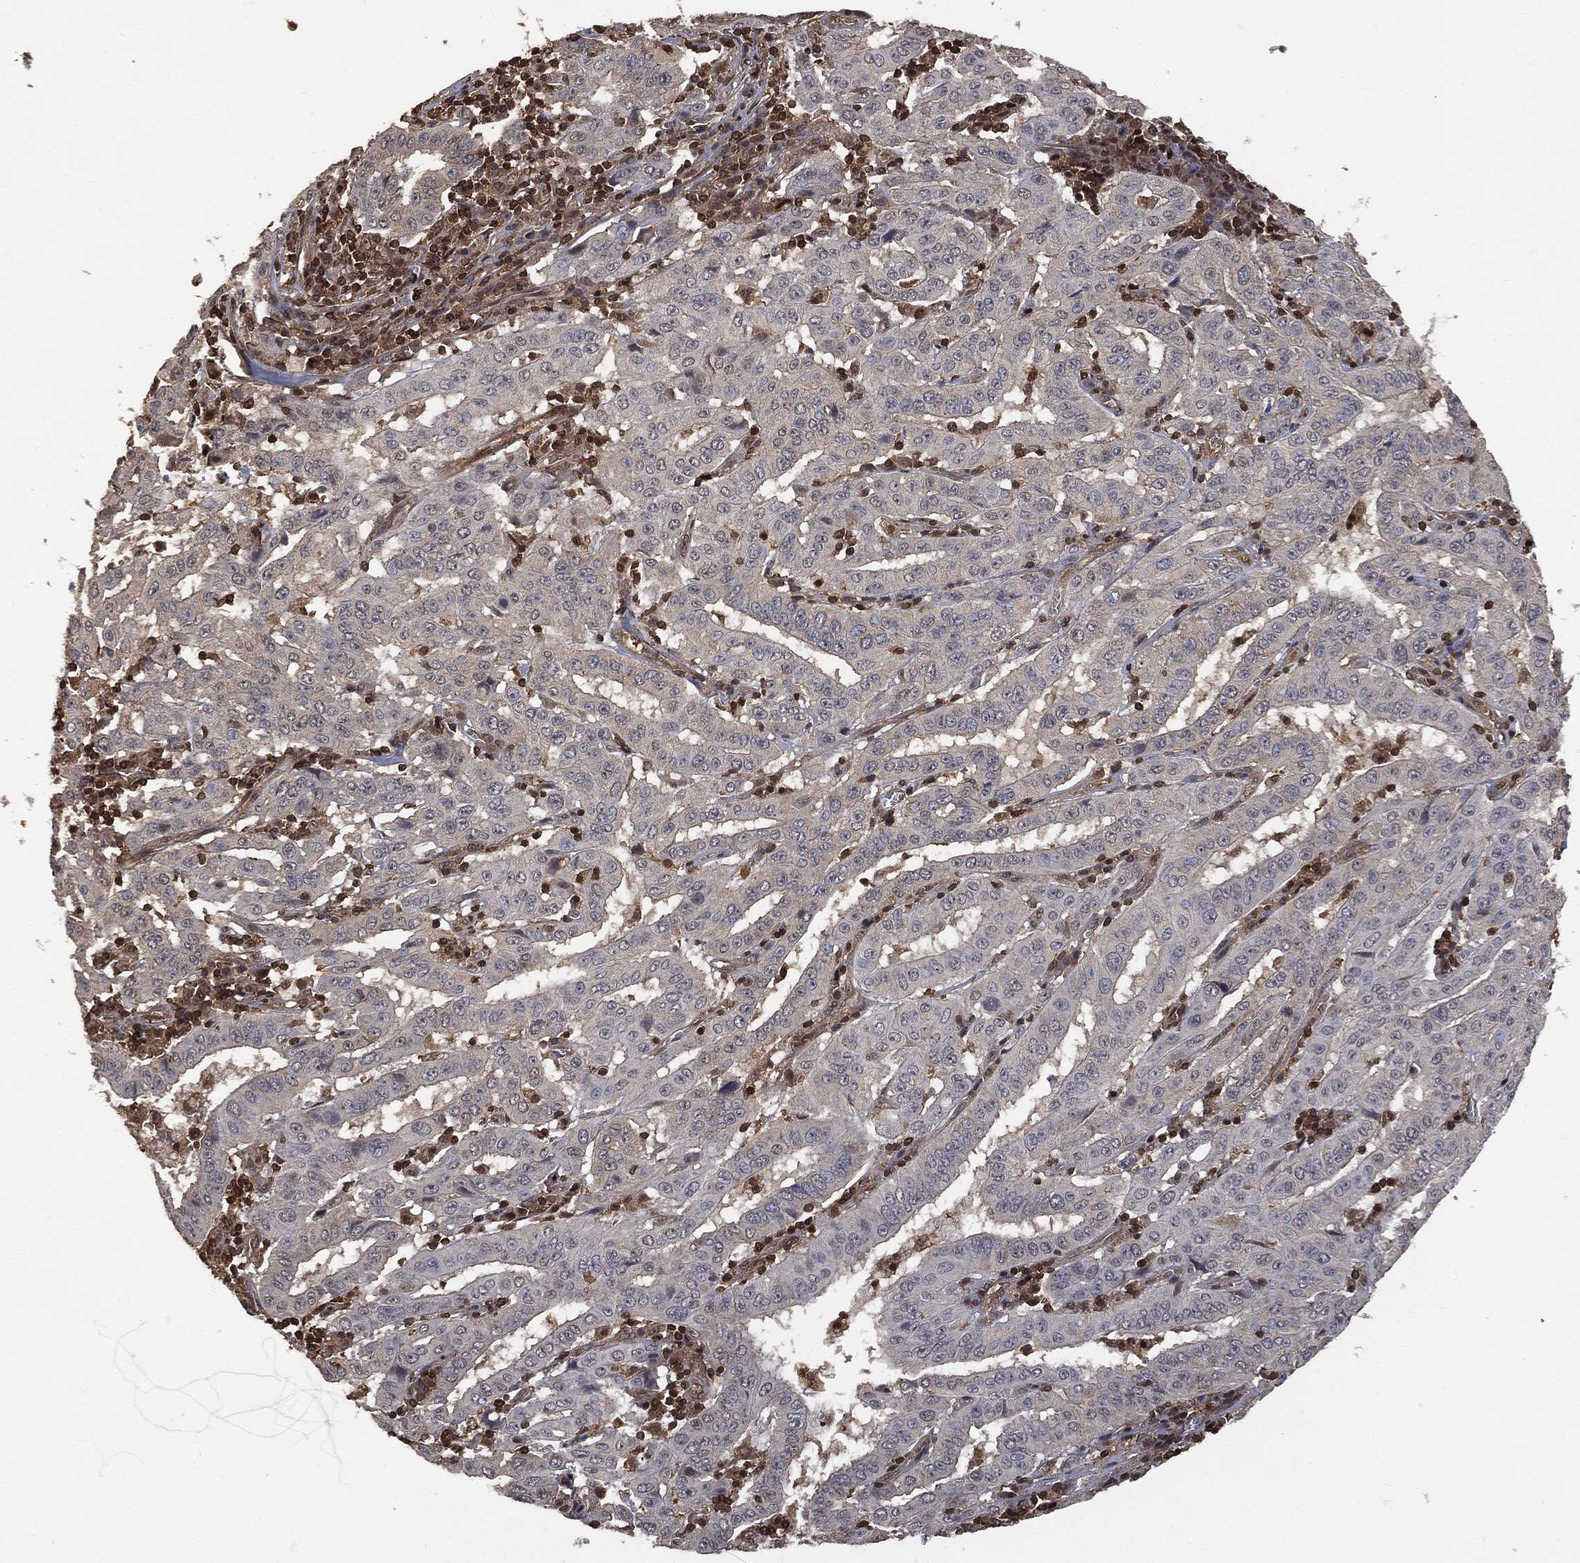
{"staining": {"intensity": "negative", "quantity": "none", "location": "none"}, "tissue": "pancreatic cancer", "cell_type": "Tumor cells", "image_type": "cancer", "snomed": [{"axis": "morphology", "description": "Adenocarcinoma, NOS"}, {"axis": "topography", "description": "Pancreas"}], "caption": "Protein analysis of pancreatic cancer (adenocarcinoma) exhibits no significant positivity in tumor cells.", "gene": "PSMB10", "patient": {"sex": "male", "age": 63}}